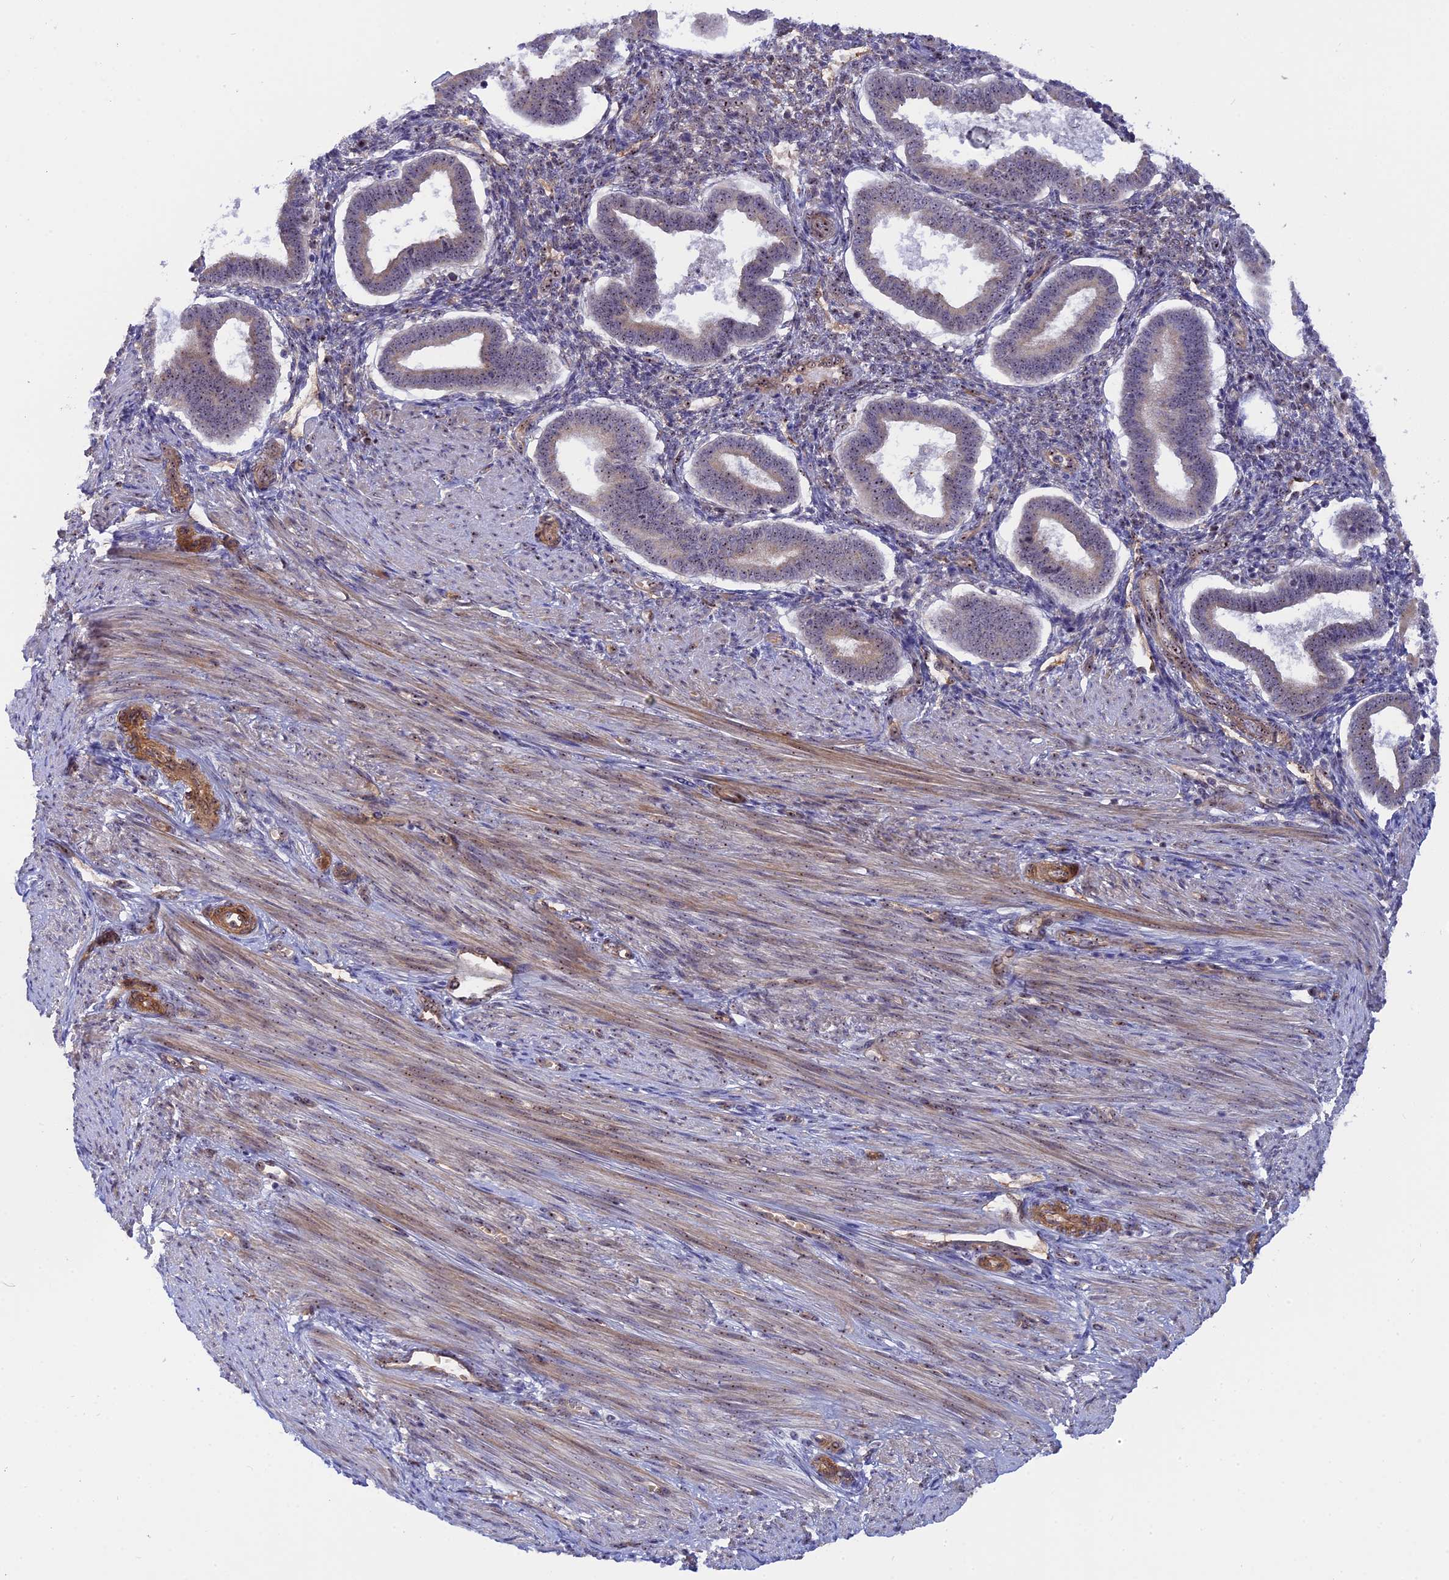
{"staining": {"intensity": "weak", "quantity": "25%-75%", "location": "nuclear"}, "tissue": "endometrium", "cell_type": "Cells in endometrial stroma", "image_type": "normal", "snomed": [{"axis": "morphology", "description": "Normal tissue, NOS"}, {"axis": "topography", "description": "Endometrium"}], "caption": "Immunohistochemical staining of unremarkable human endometrium reveals 25%-75% levels of weak nuclear protein positivity in approximately 25%-75% of cells in endometrial stroma. The staining was performed using DAB (3,3'-diaminobenzidine), with brown indicating positive protein expression. Nuclei are stained blue with hematoxylin.", "gene": "DBNDD1", "patient": {"sex": "female", "age": 24}}